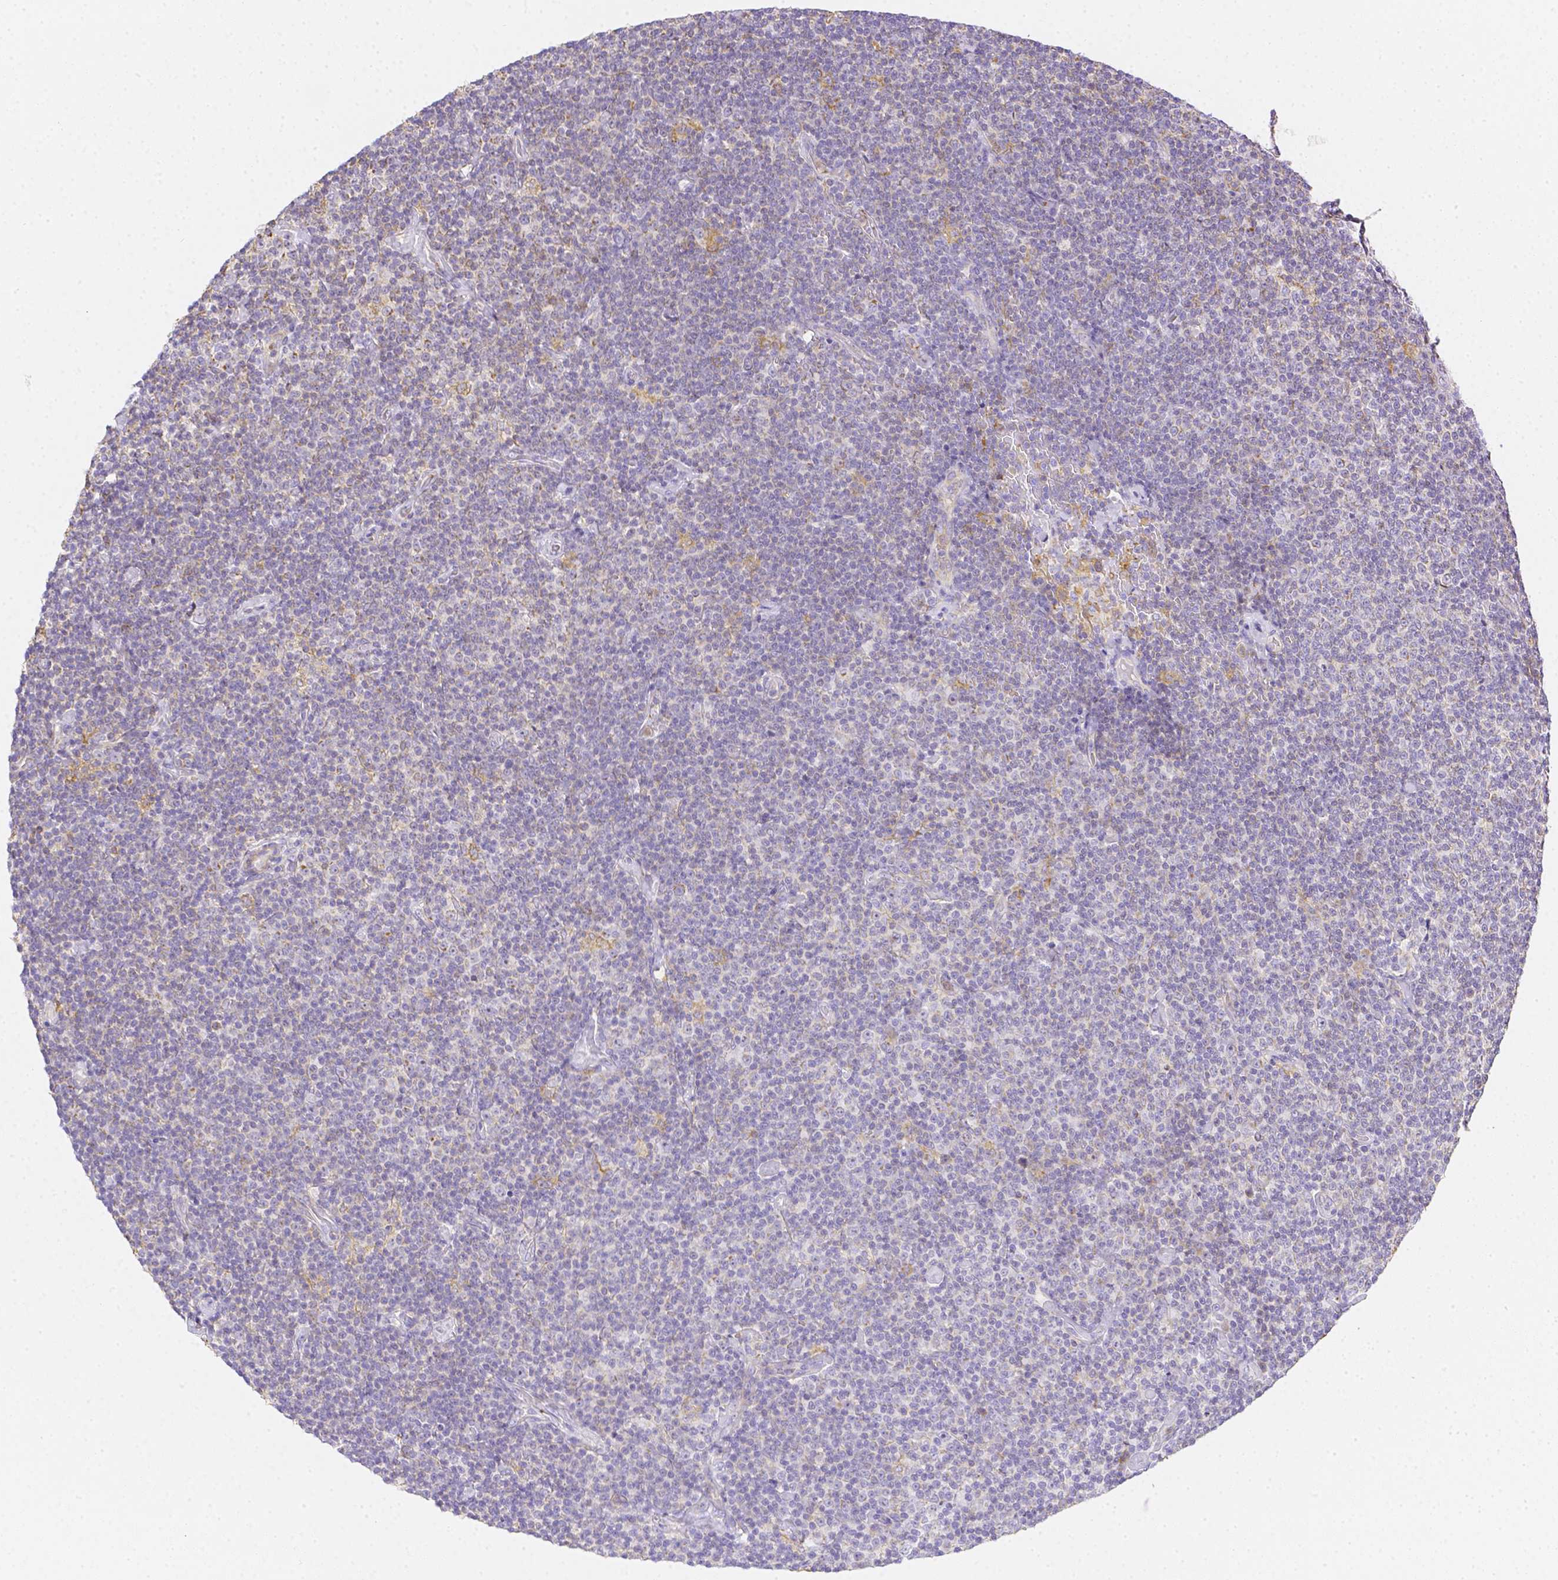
{"staining": {"intensity": "negative", "quantity": "none", "location": "none"}, "tissue": "lymphoma", "cell_type": "Tumor cells", "image_type": "cancer", "snomed": [{"axis": "morphology", "description": "Malignant lymphoma, non-Hodgkin's type, Low grade"}, {"axis": "topography", "description": "Lymph node"}], "caption": "Image shows no significant protein staining in tumor cells of low-grade malignant lymphoma, non-Hodgkin's type. (Brightfield microscopy of DAB immunohistochemistry (IHC) at high magnification).", "gene": "ASAH2", "patient": {"sex": "male", "age": 81}}